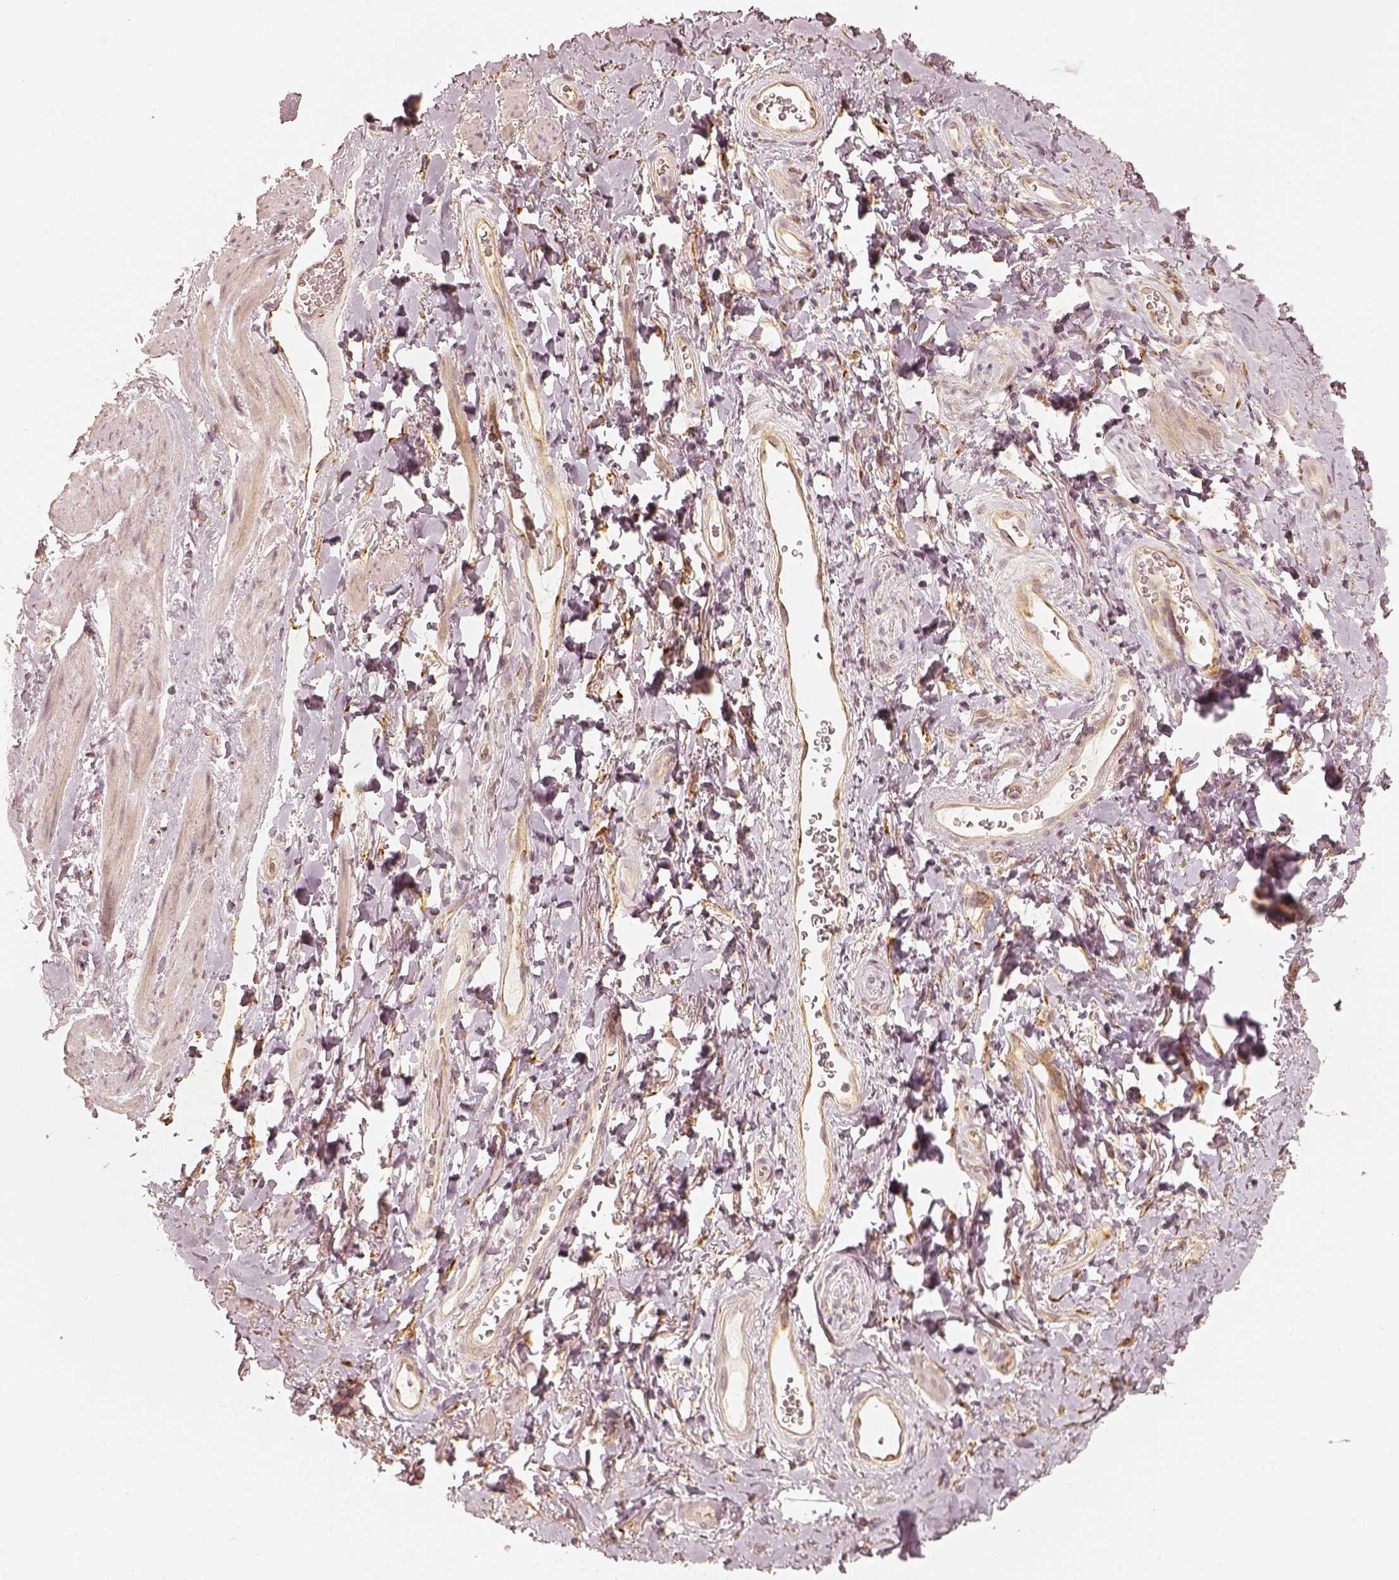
{"staining": {"intensity": "weak", "quantity": "25%-75%", "location": "cytoplasmic/membranous"}, "tissue": "adipose tissue", "cell_type": "Adipocytes", "image_type": "normal", "snomed": [{"axis": "morphology", "description": "Normal tissue, NOS"}, {"axis": "topography", "description": "Anal"}, {"axis": "topography", "description": "Peripheral nerve tissue"}], "caption": "IHC (DAB) staining of normal adipose tissue displays weak cytoplasmic/membranous protein staining in about 25%-75% of adipocytes. (Stains: DAB (3,3'-diaminobenzidine) in brown, nuclei in blue, Microscopy: brightfield microscopy at high magnification).", "gene": "GORASP2", "patient": {"sex": "male", "age": 53}}